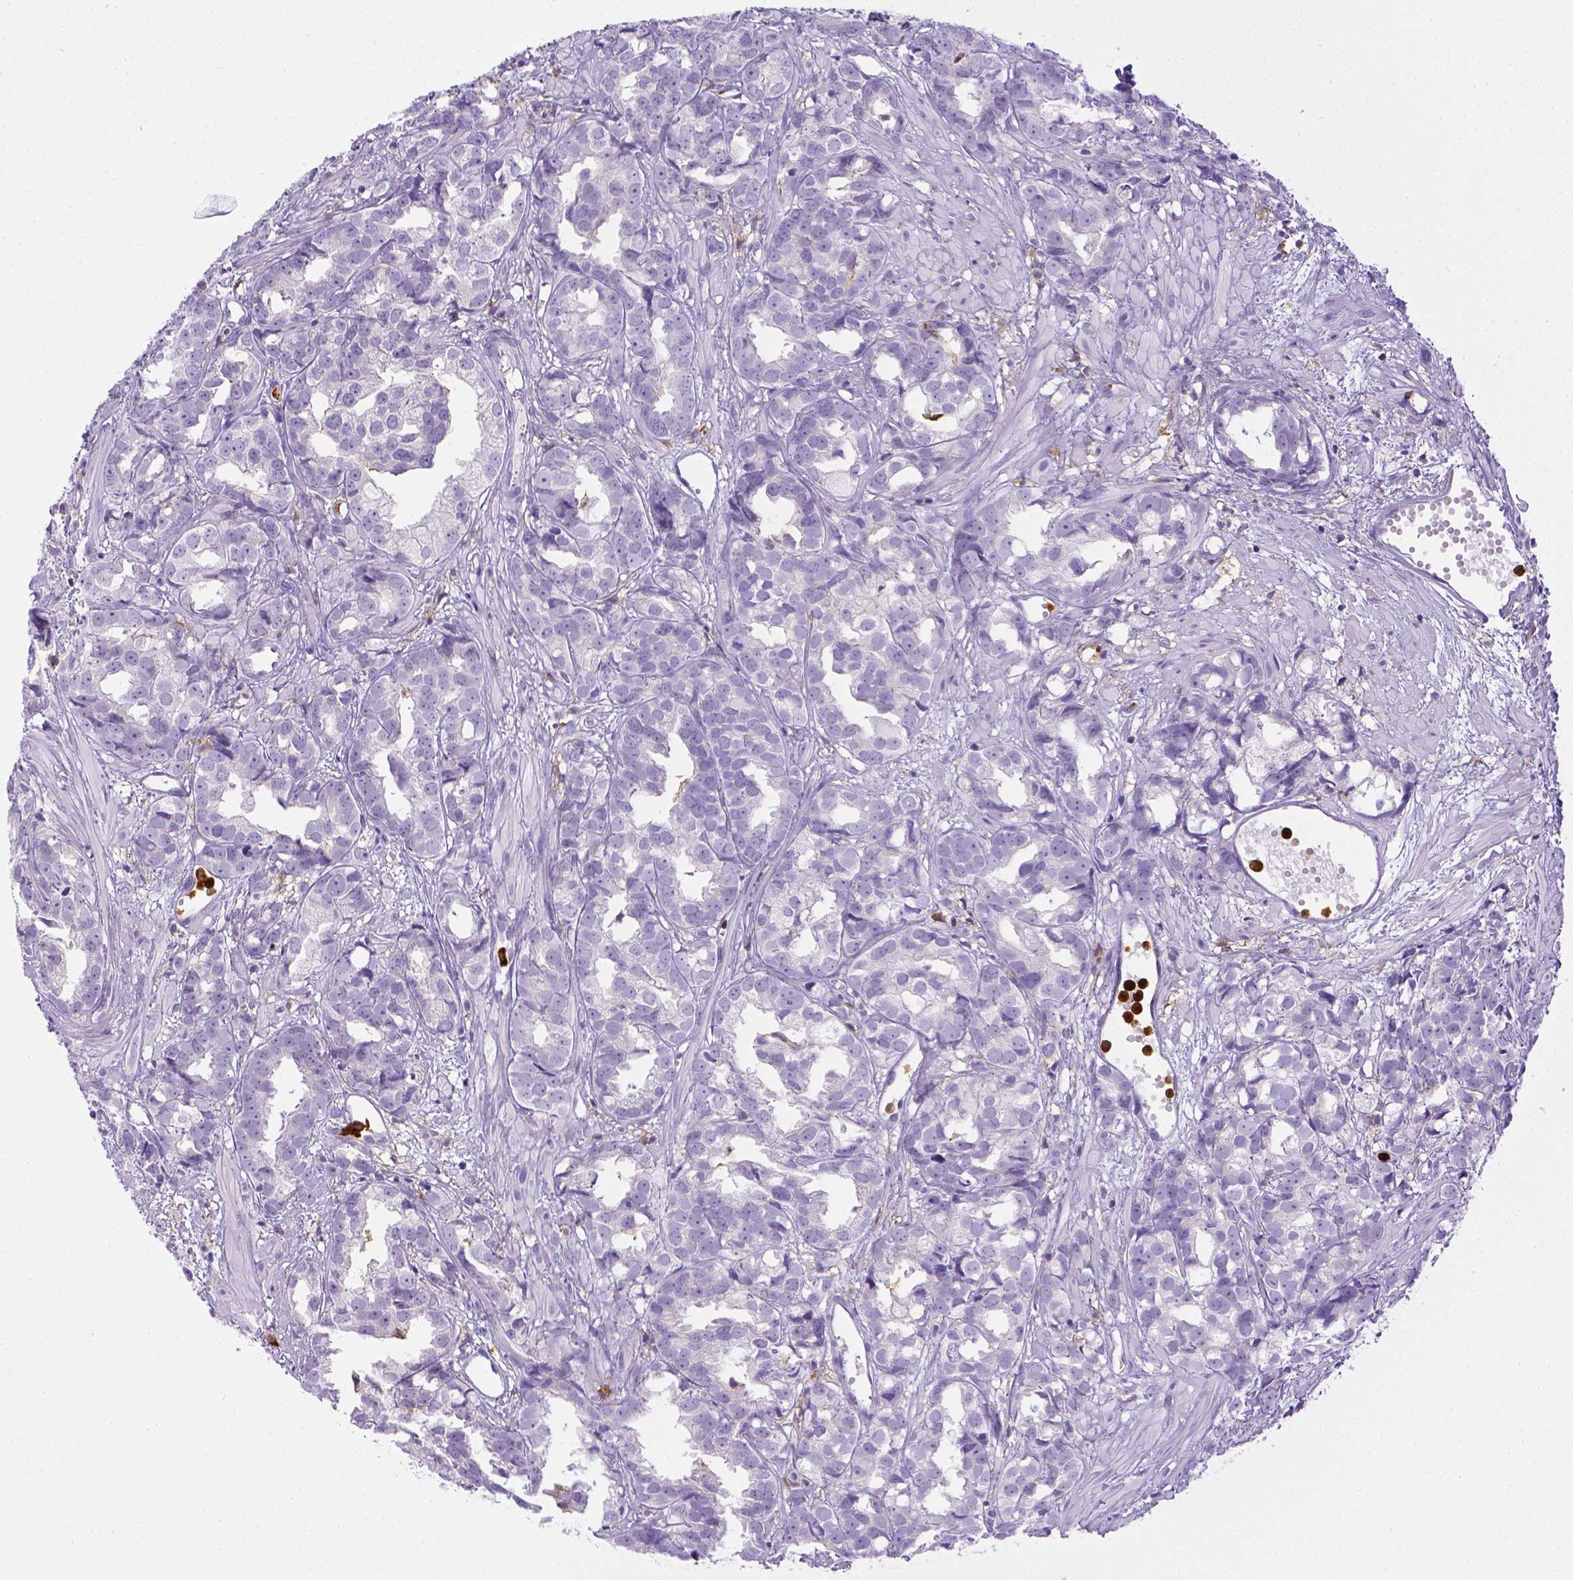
{"staining": {"intensity": "negative", "quantity": "none", "location": "none"}, "tissue": "prostate cancer", "cell_type": "Tumor cells", "image_type": "cancer", "snomed": [{"axis": "morphology", "description": "Adenocarcinoma, High grade"}, {"axis": "topography", "description": "Prostate"}], "caption": "The immunohistochemistry (IHC) histopathology image has no significant staining in tumor cells of adenocarcinoma (high-grade) (prostate) tissue.", "gene": "ITGAM", "patient": {"sex": "male", "age": 79}}